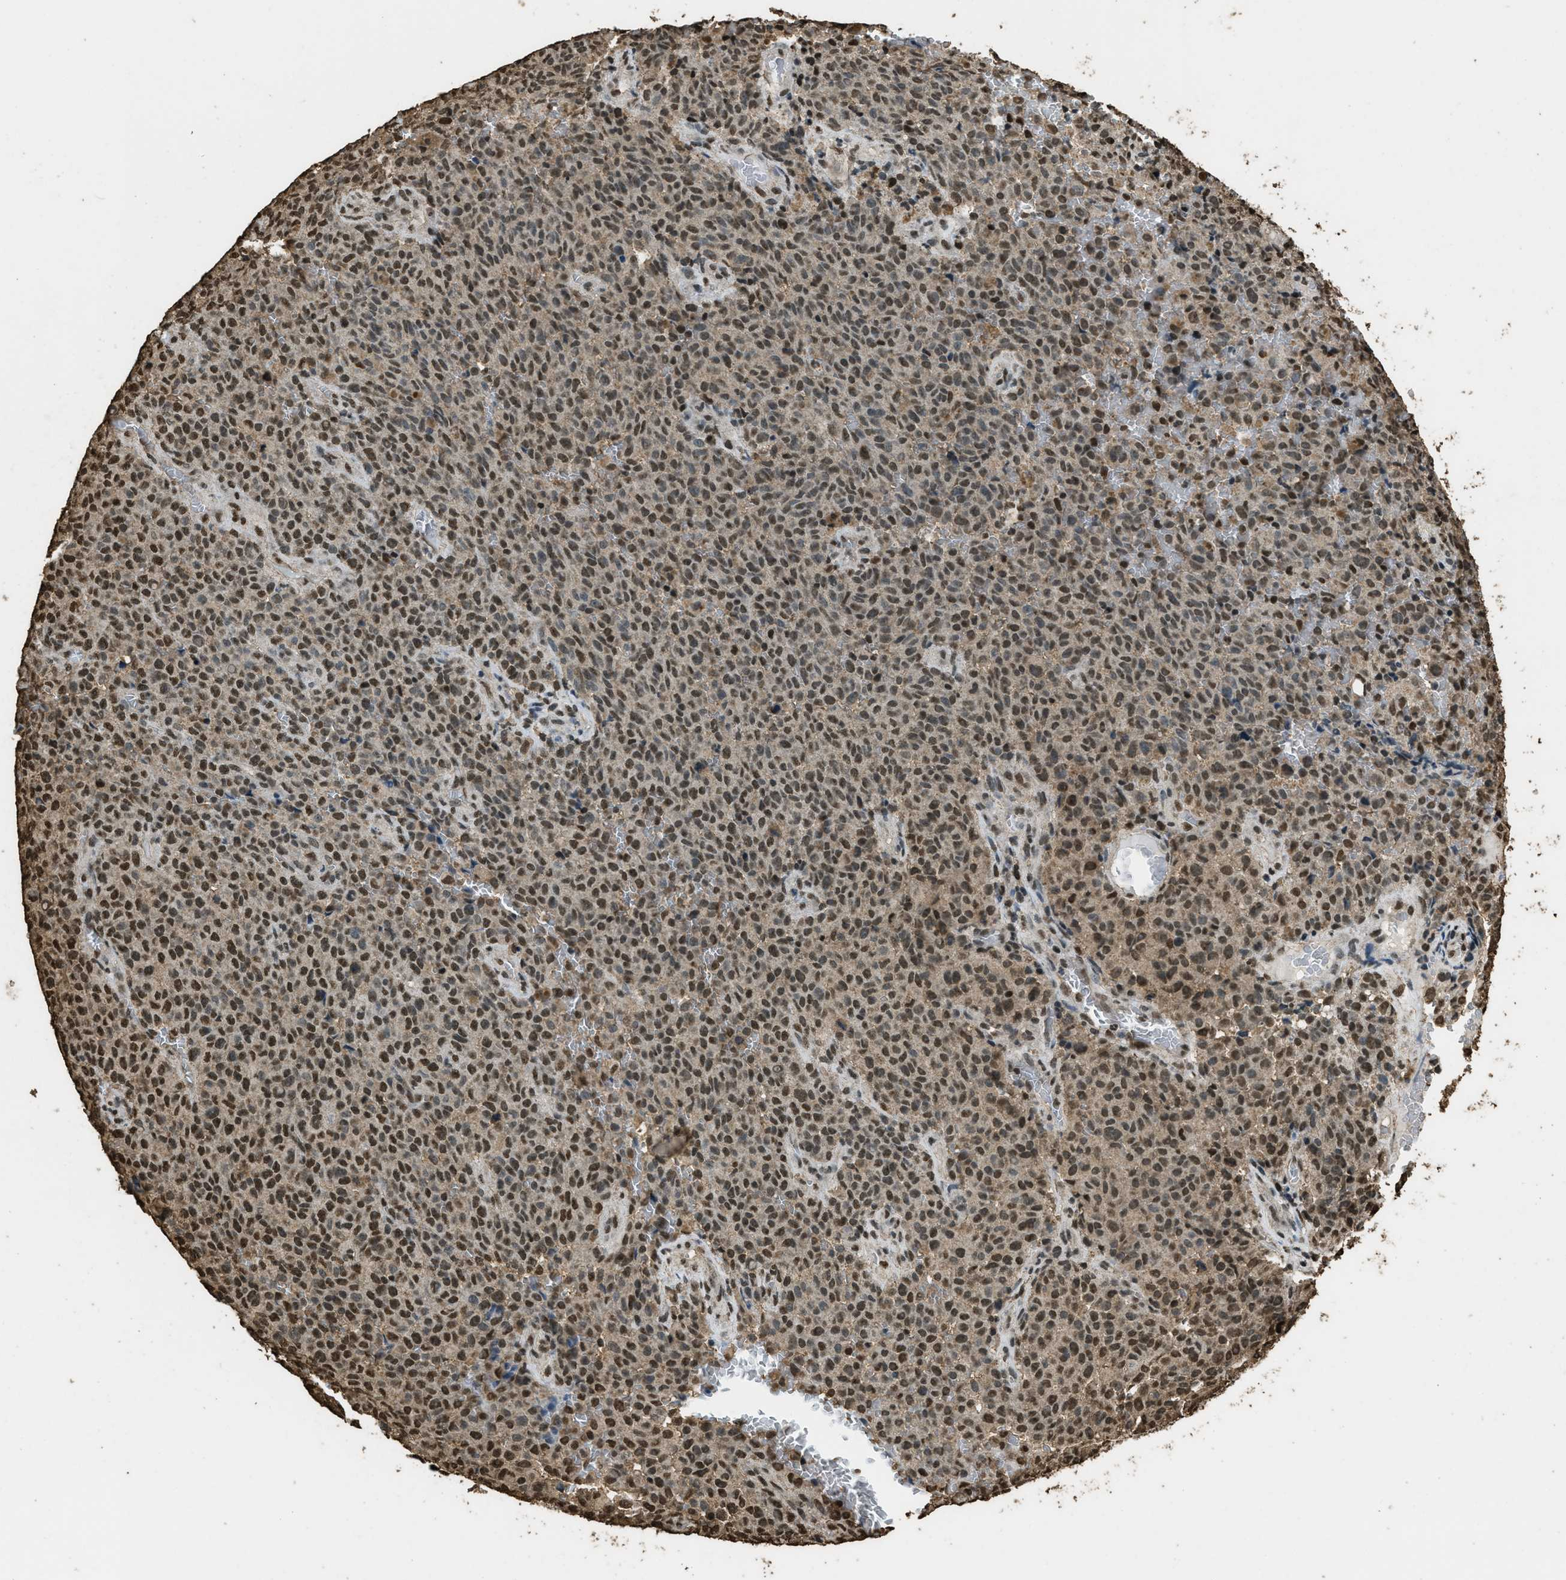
{"staining": {"intensity": "moderate", "quantity": ">75%", "location": "nuclear"}, "tissue": "melanoma", "cell_type": "Tumor cells", "image_type": "cancer", "snomed": [{"axis": "morphology", "description": "Malignant melanoma, NOS"}, {"axis": "topography", "description": "Skin"}], "caption": "Tumor cells display medium levels of moderate nuclear staining in approximately >75% of cells in human melanoma. (DAB = brown stain, brightfield microscopy at high magnification).", "gene": "MYB", "patient": {"sex": "female", "age": 82}}